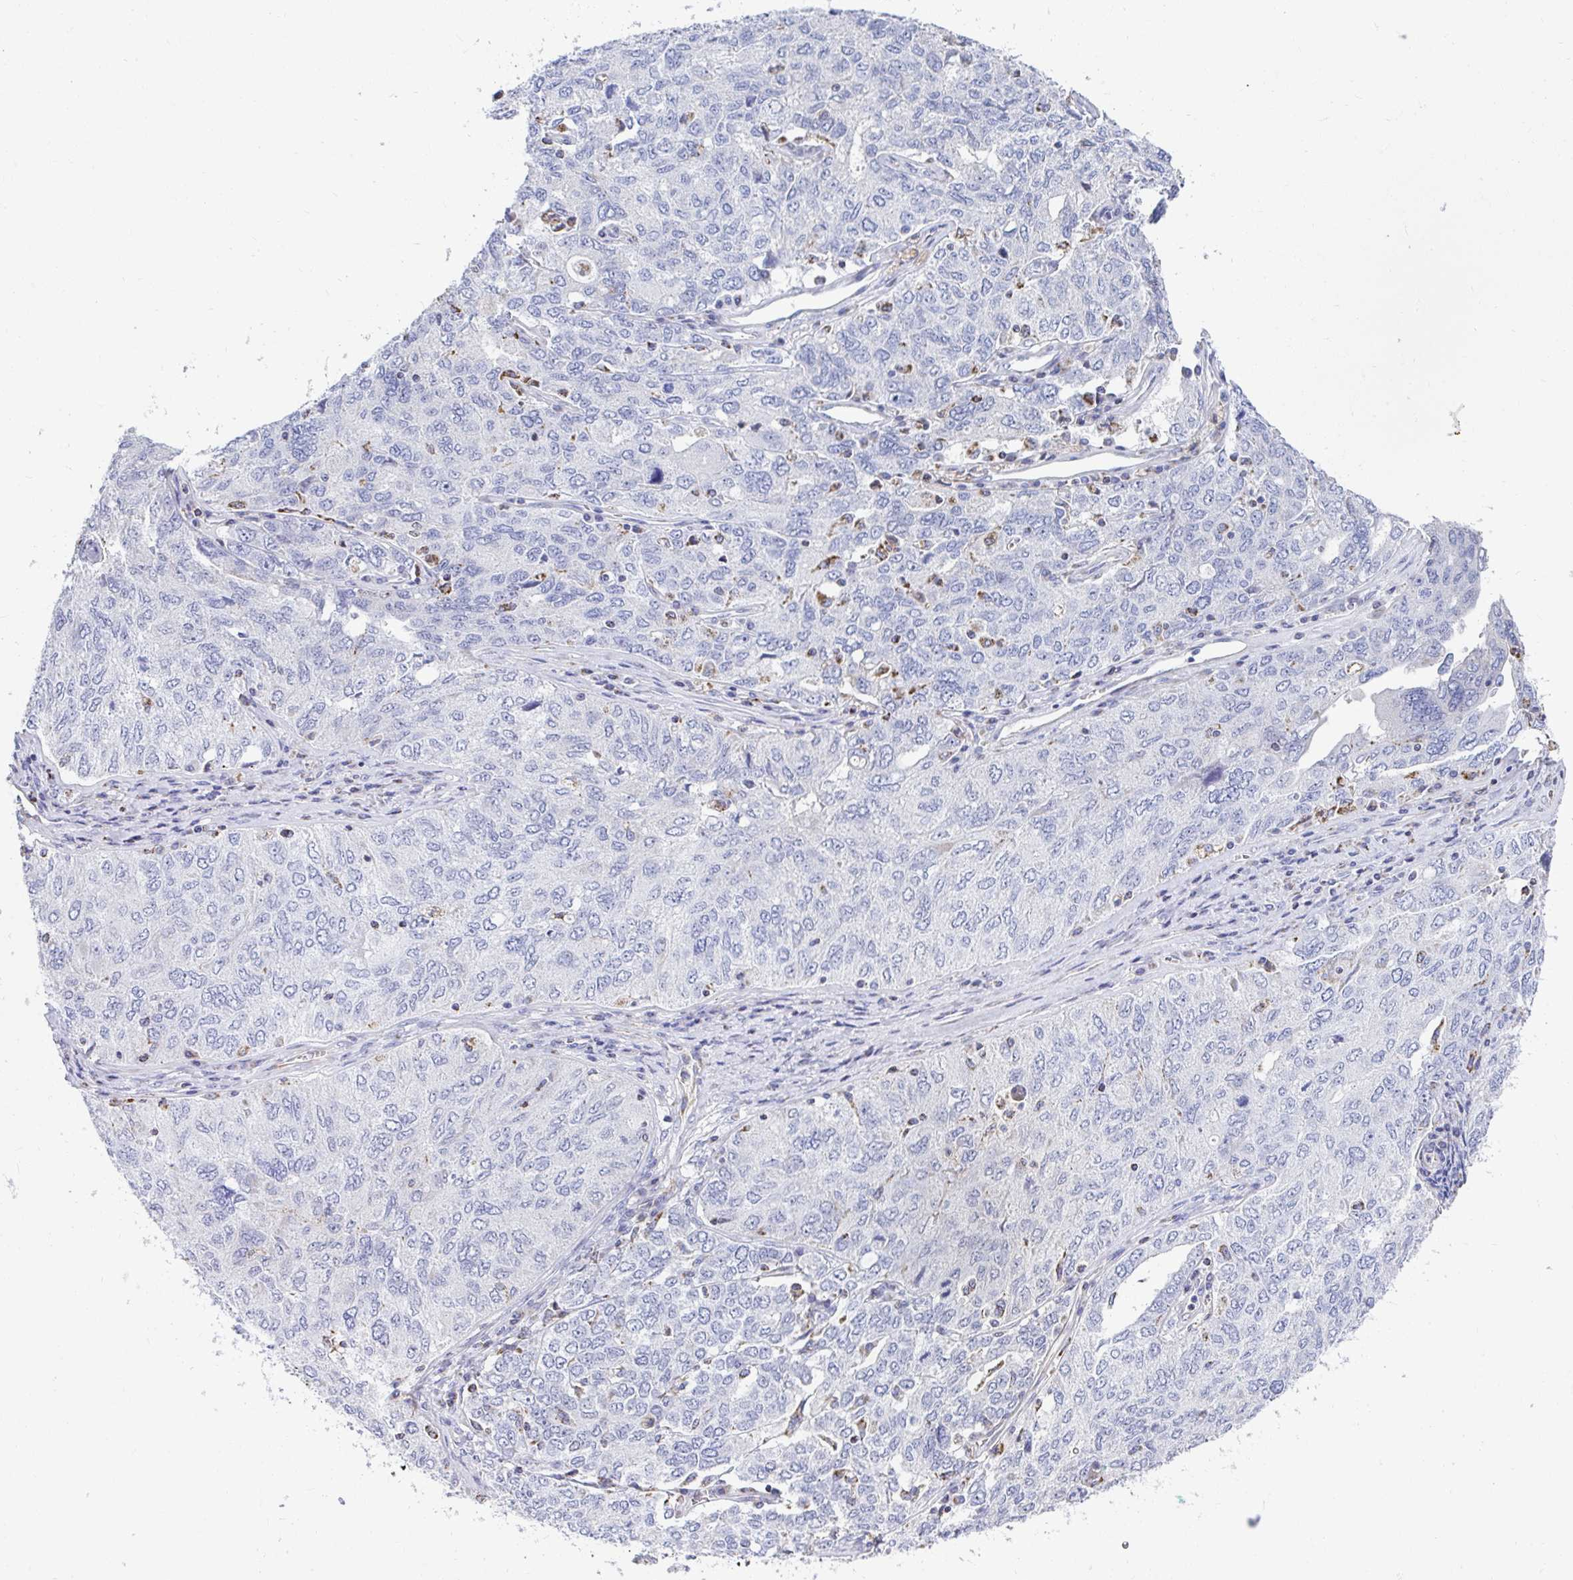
{"staining": {"intensity": "negative", "quantity": "none", "location": "none"}, "tissue": "ovarian cancer", "cell_type": "Tumor cells", "image_type": "cancer", "snomed": [{"axis": "morphology", "description": "Carcinoma, endometroid"}, {"axis": "topography", "description": "Ovary"}], "caption": "The photomicrograph reveals no significant staining in tumor cells of ovarian cancer (endometroid carcinoma).", "gene": "MGAM2", "patient": {"sex": "female", "age": 62}}